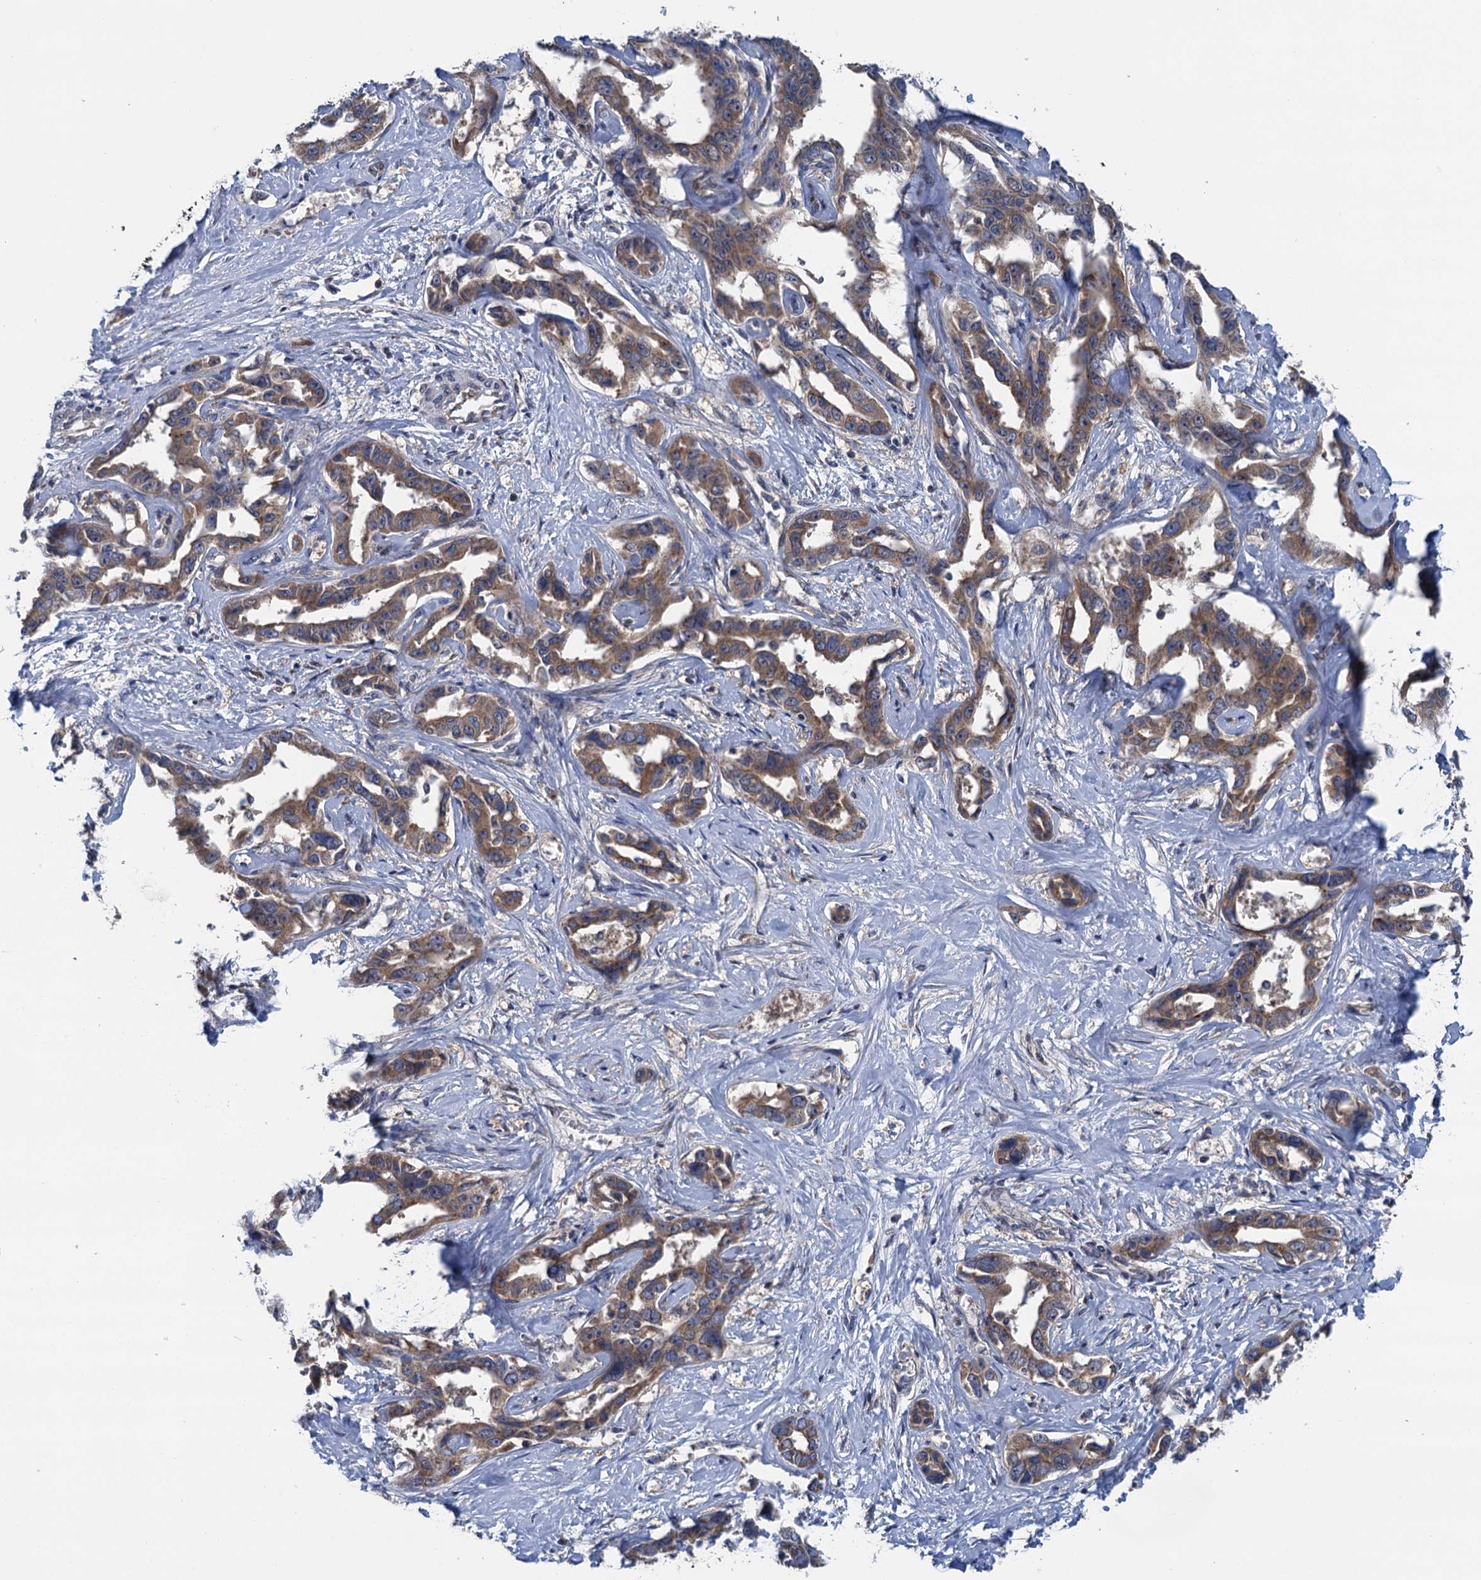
{"staining": {"intensity": "moderate", "quantity": ">75%", "location": "cytoplasmic/membranous"}, "tissue": "liver cancer", "cell_type": "Tumor cells", "image_type": "cancer", "snomed": [{"axis": "morphology", "description": "Cholangiocarcinoma"}, {"axis": "topography", "description": "Liver"}], "caption": "Cholangiocarcinoma (liver) stained with a protein marker displays moderate staining in tumor cells.", "gene": "CNTN5", "patient": {"sex": "male", "age": 59}}